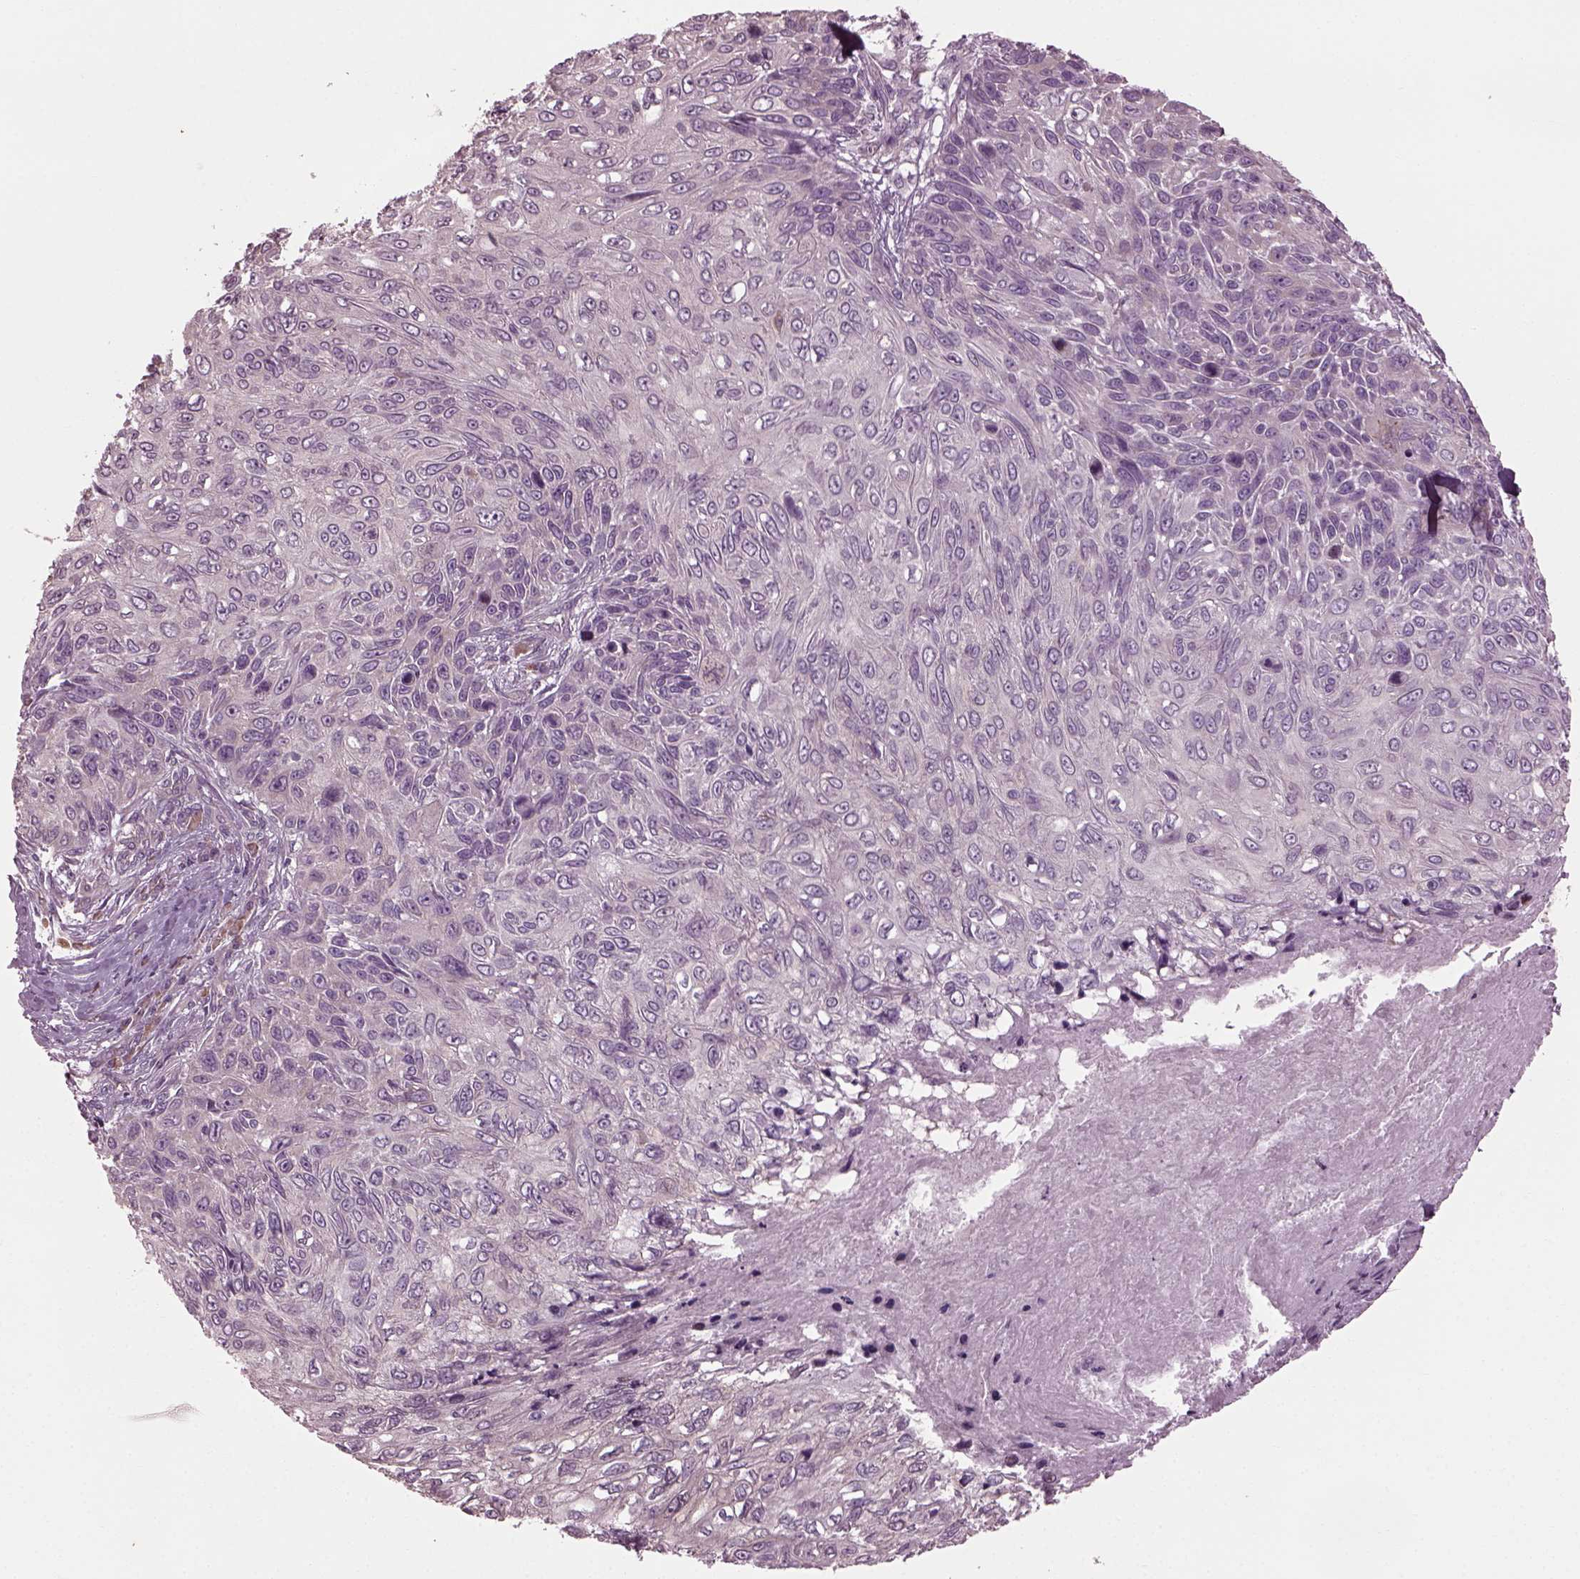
{"staining": {"intensity": "negative", "quantity": "none", "location": "none"}, "tissue": "skin cancer", "cell_type": "Tumor cells", "image_type": "cancer", "snomed": [{"axis": "morphology", "description": "Squamous cell carcinoma, NOS"}, {"axis": "topography", "description": "Skin"}], "caption": "Tumor cells show no significant protein staining in squamous cell carcinoma (skin).", "gene": "CABP5", "patient": {"sex": "male", "age": 92}}